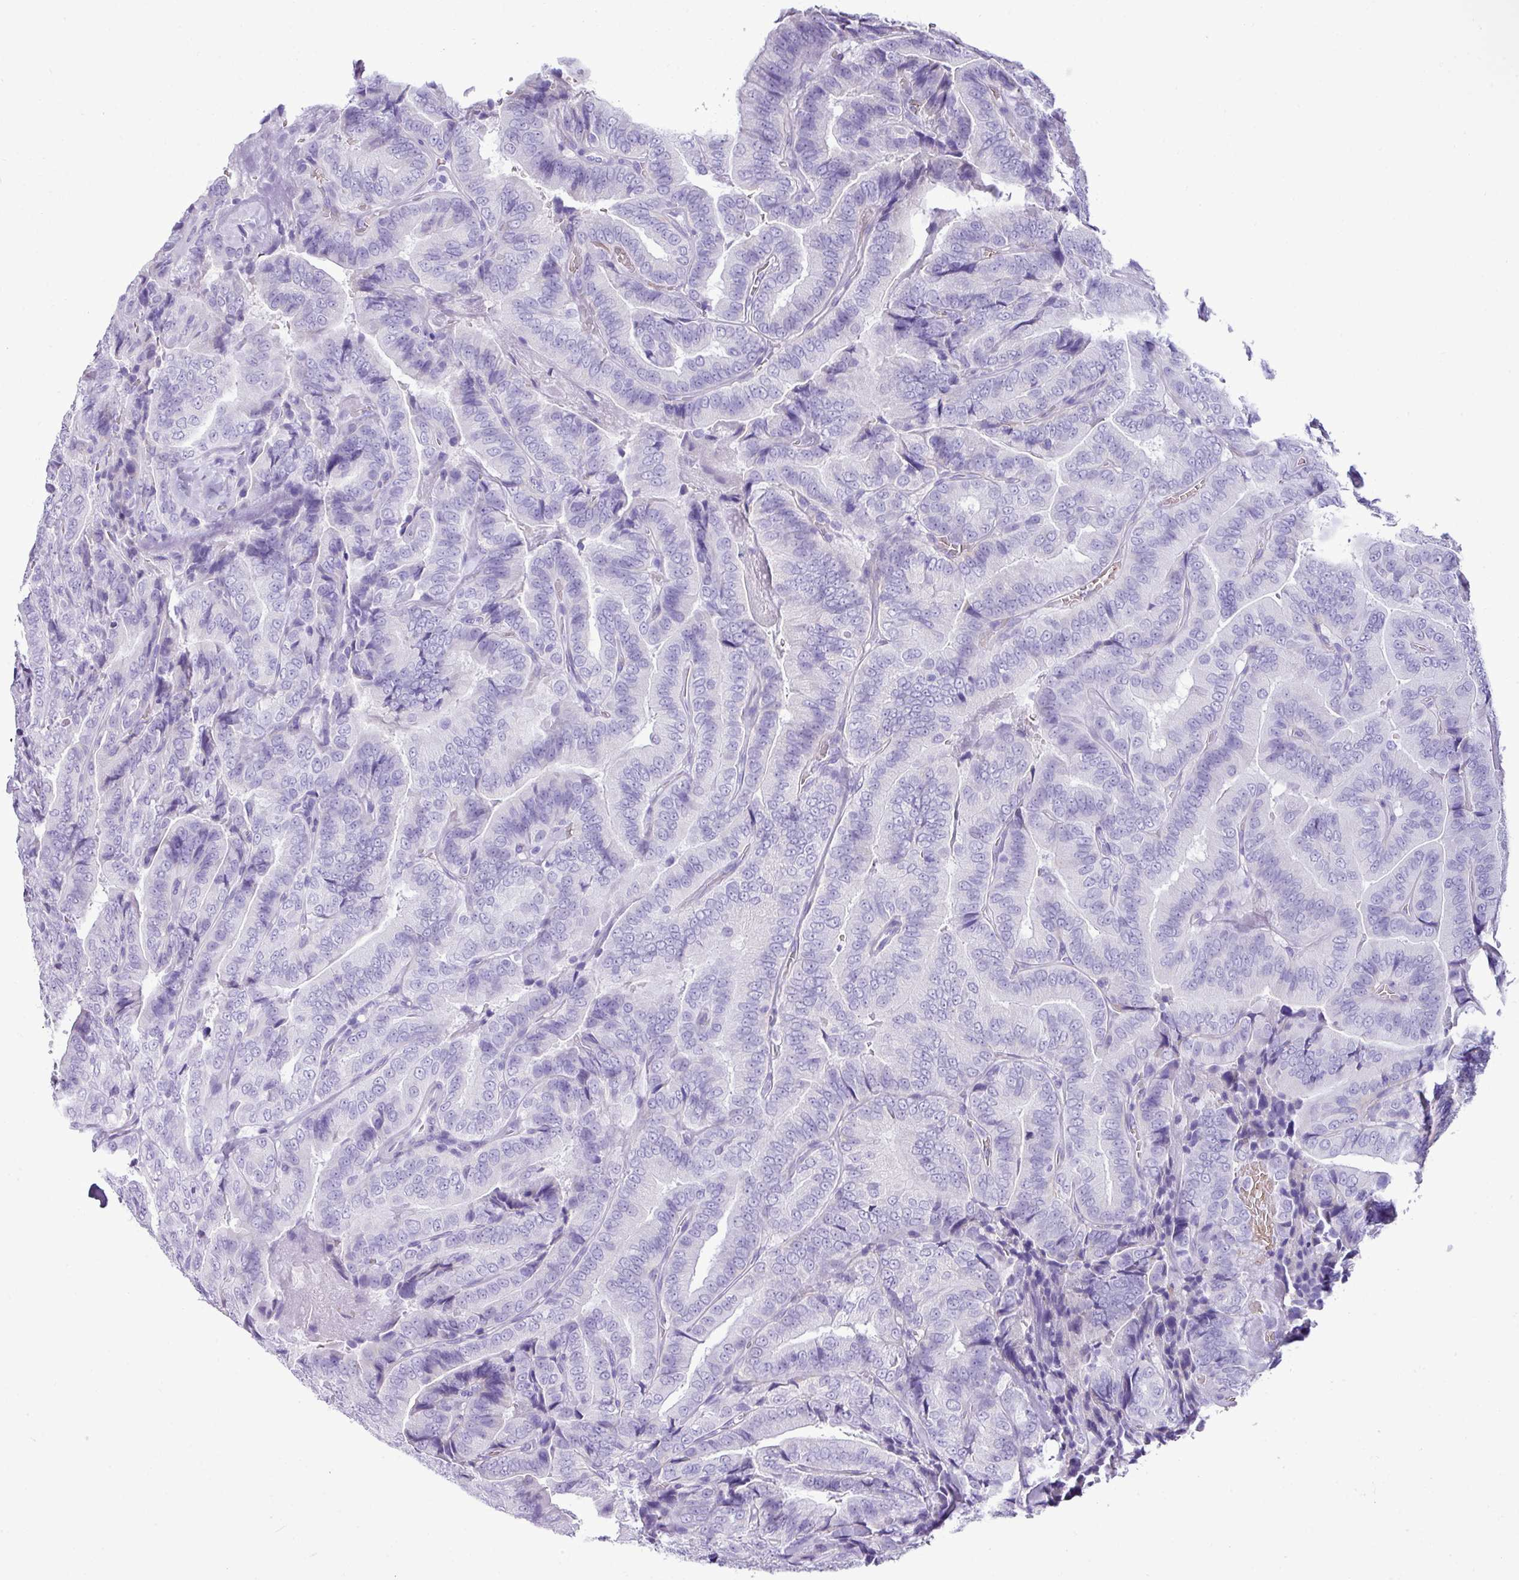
{"staining": {"intensity": "negative", "quantity": "none", "location": "none"}, "tissue": "thyroid cancer", "cell_type": "Tumor cells", "image_type": "cancer", "snomed": [{"axis": "morphology", "description": "Papillary adenocarcinoma, NOS"}, {"axis": "topography", "description": "Thyroid gland"}], "caption": "Immunohistochemical staining of thyroid papillary adenocarcinoma demonstrates no significant positivity in tumor cells.", "gene": "ZSCAN5A", "patient": {"sex": "male", "age": 61}}